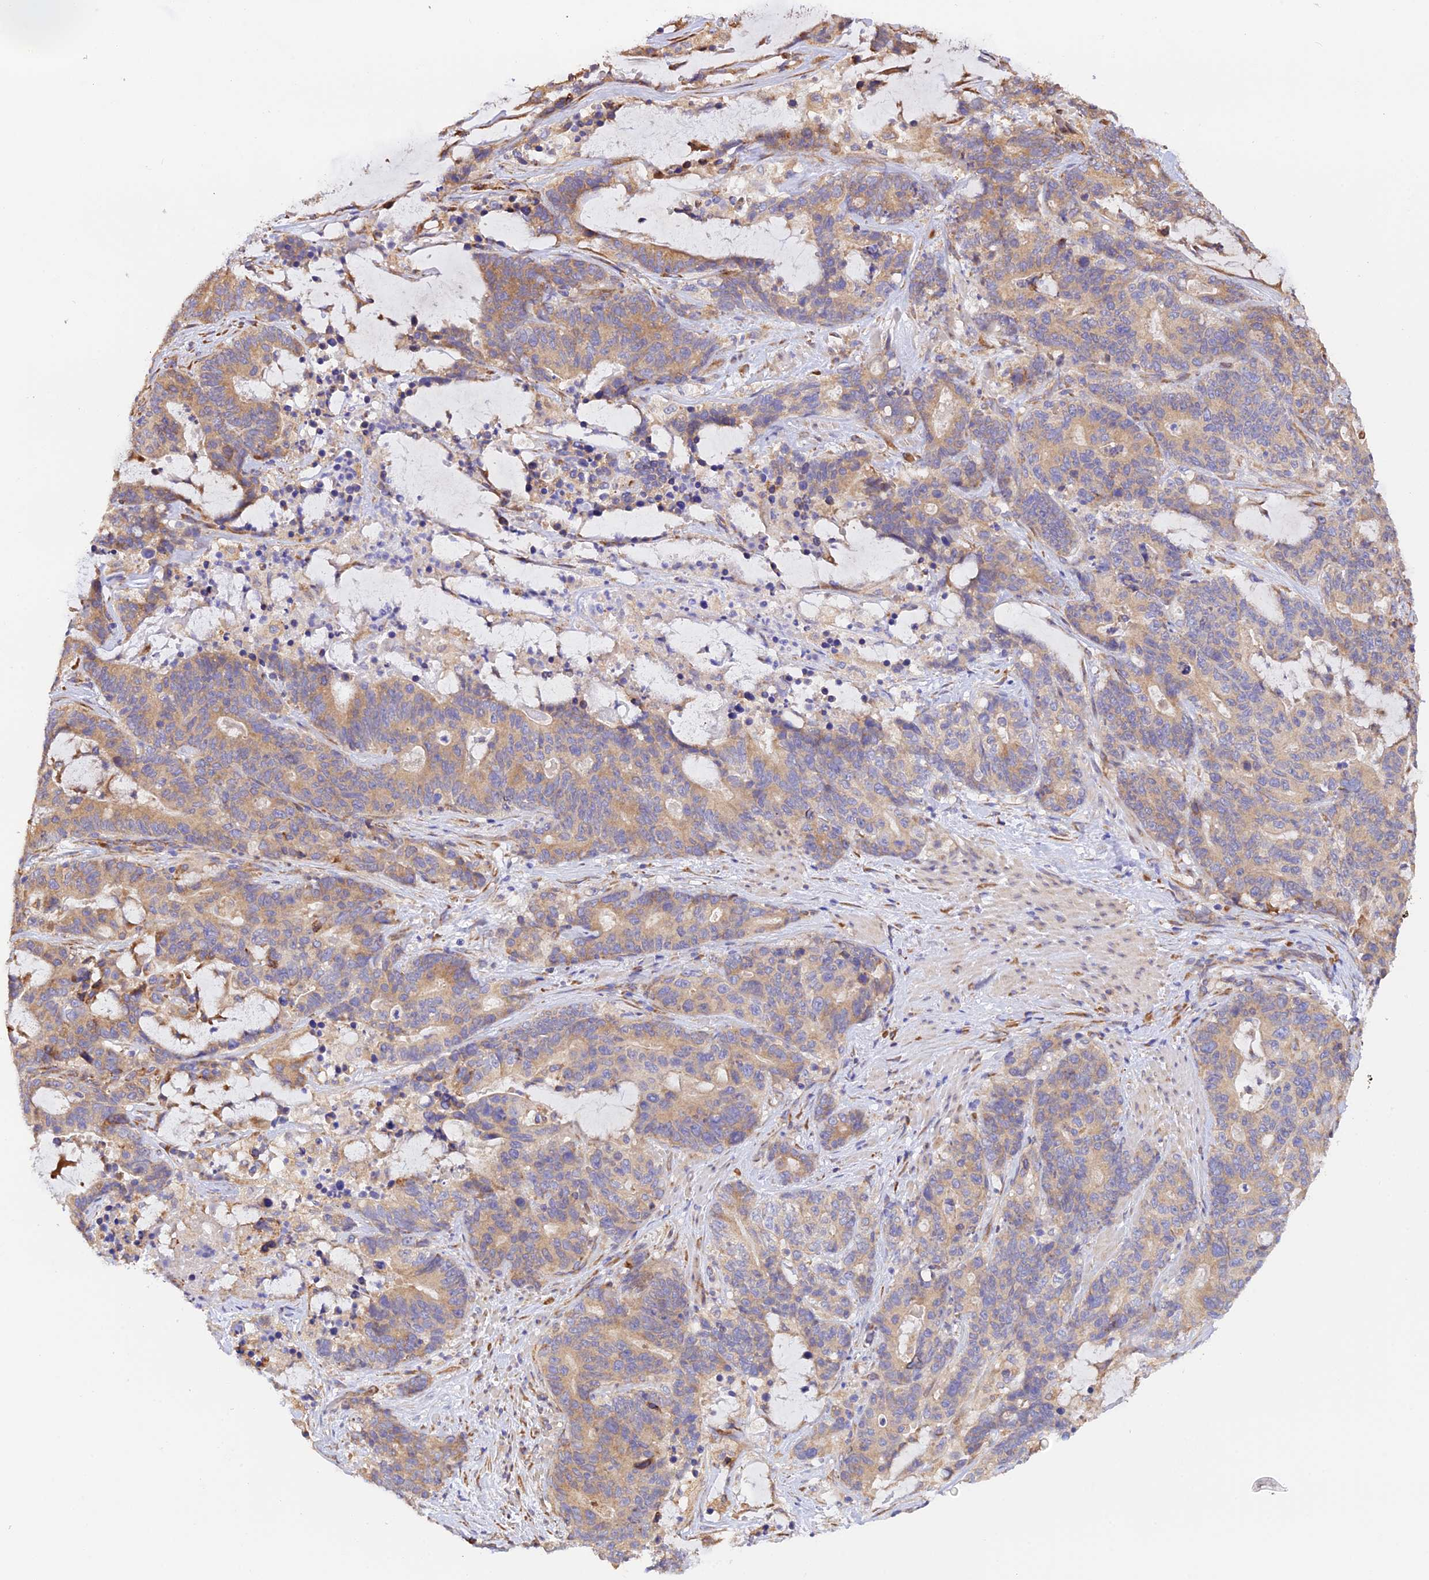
{"staining": {"intensity": "moderate", "quantity": ">75%", "location": "cytoplasmic/membranous"}, "tissue": "stomach cancer", "cell_type": "Tumor cells", "image_type": "cancer", "snomed": [{"axis": "morphology", "description": "Adenocarcinoma, NOS"}, {"axis": "topography", "description": "Stomach"}], "caption": "A histopathology image of human adenocarcinoma (stomach) stained for a protein exhibits moderate cytoplasmic/membranous brown staining in tumor cells.", "gene": "RPL5", "patient": {"sex": "female", "age": 76}}